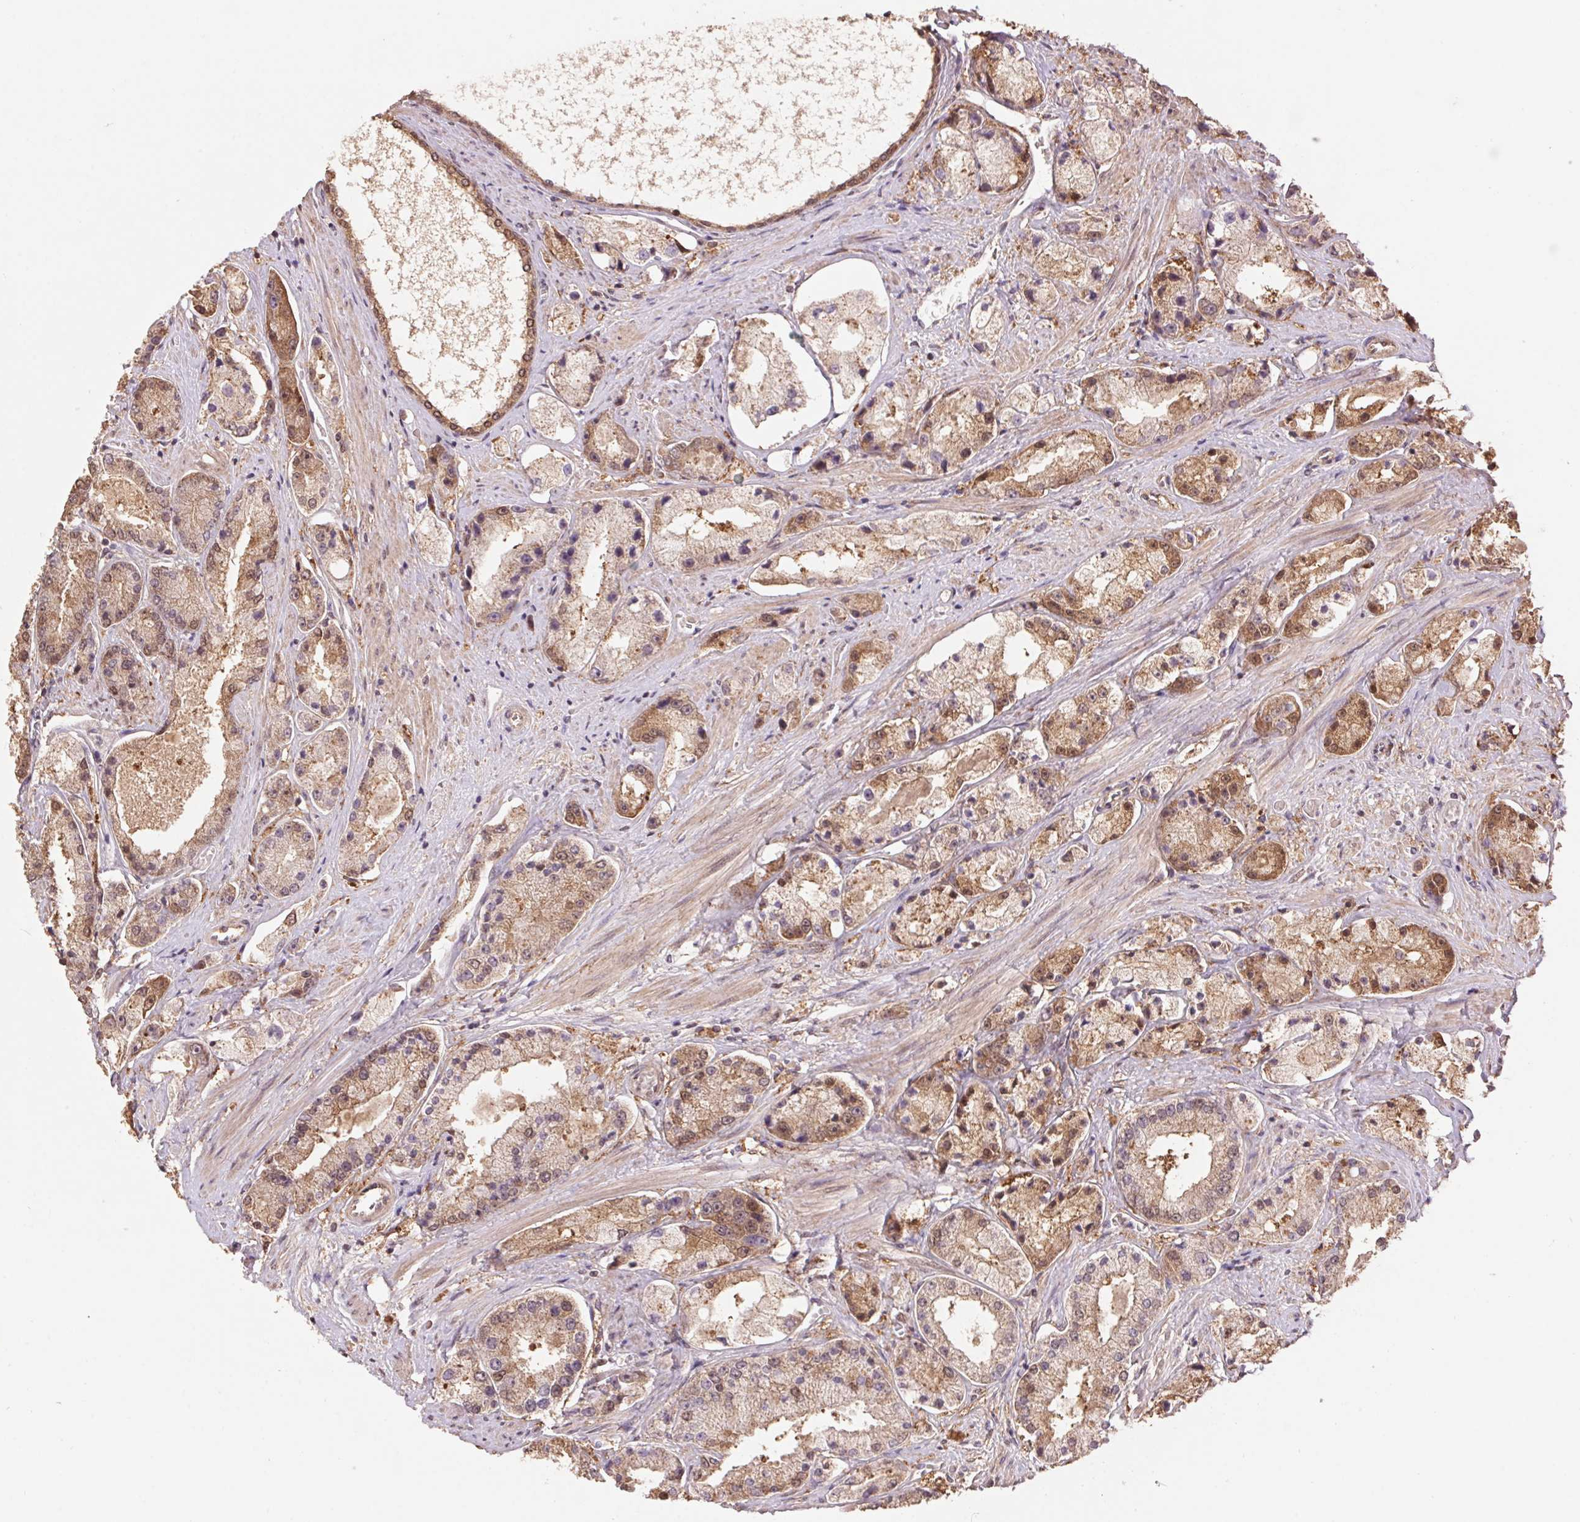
{"staining": {"intensity": "moderate", "quantity": ">75%", "location": "cytoplasmic/membranous,nuclear"}, "tissue": "prostate cancer", "cell_type": "Tumor cells", "image_type": "cancer", "snomed": [{"axis": "morphology", "description": "Adenocarcinoma, High grade"}, {"axis": "topography", "description": "Prostate"}], "caption": "Immunohistochemistry (IHC) staining of prostate cancer, which demonstrates medium levels of moderate cytoplasmic/membranous and nuclear staining in about >75% of tumor cells indicating moderate cytoplasmic/membranous and nuclear protein staining. The staining was performed using DAB (brown) for protein detection and nuclei were counterstained in hematoxylin (blue).", "gene": "CUTA", "patient": {"sex": "male", "age": 67}}